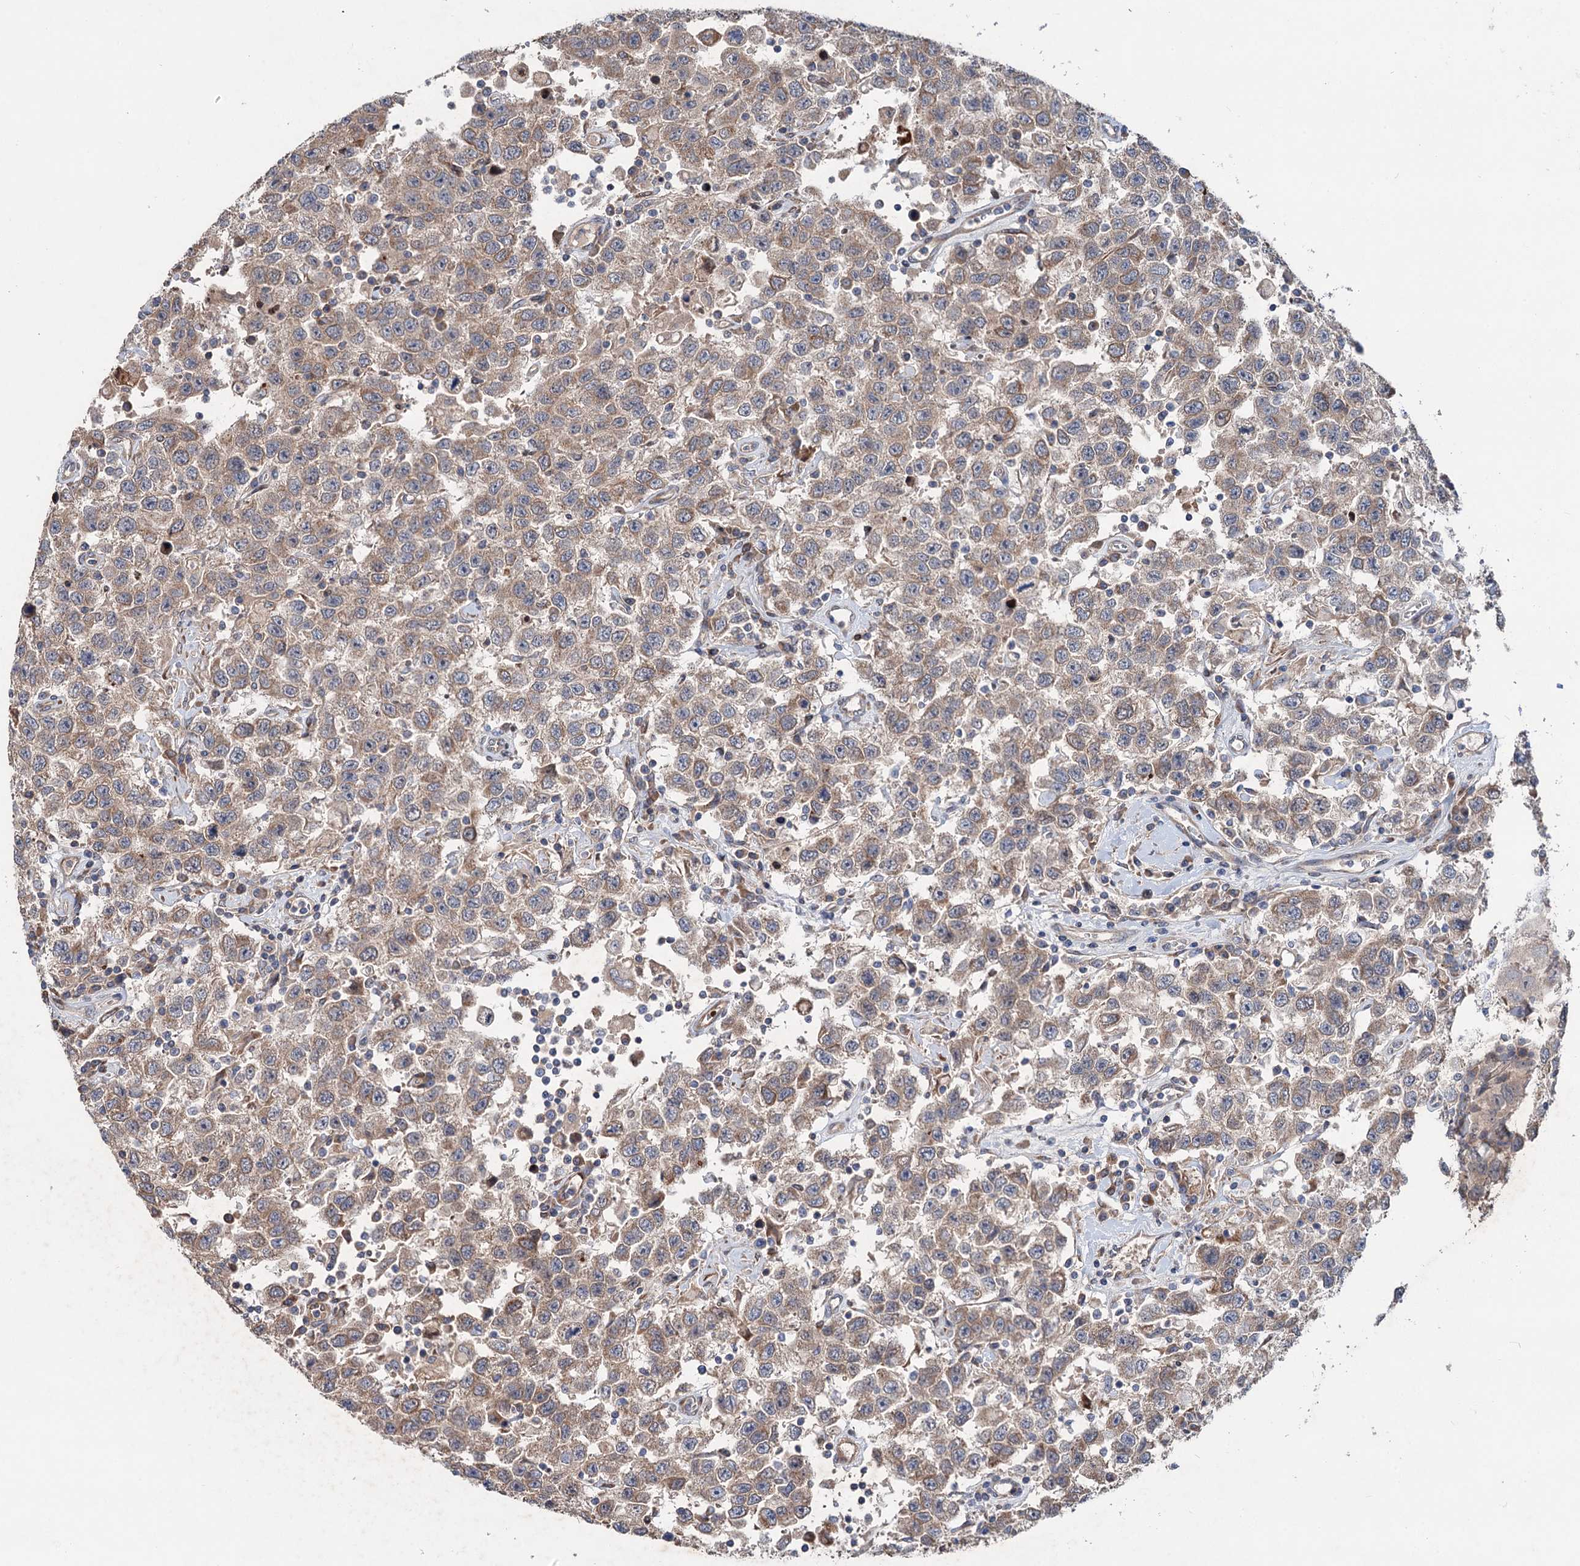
{"staining": {"intensity": "moderate", "quantity": ">75%", "location": "cytoplasmic/membranous"}, "tissue": "testis cancer", "cell_type": "Tumor cells", "image_type": "cancer", "snomed": [{"axis": "morphology", "description": "Seminoma, NOS"}, {"axis": "topography", "description": "Testis"}], "caption": "The image displays staining of testis cancer, revealing moderate cytoplasmic/membranous protein expression (brown color) within tumor cells.", "gene": "PTDSS2", "patient": {"sex": "male", "age": 41}}